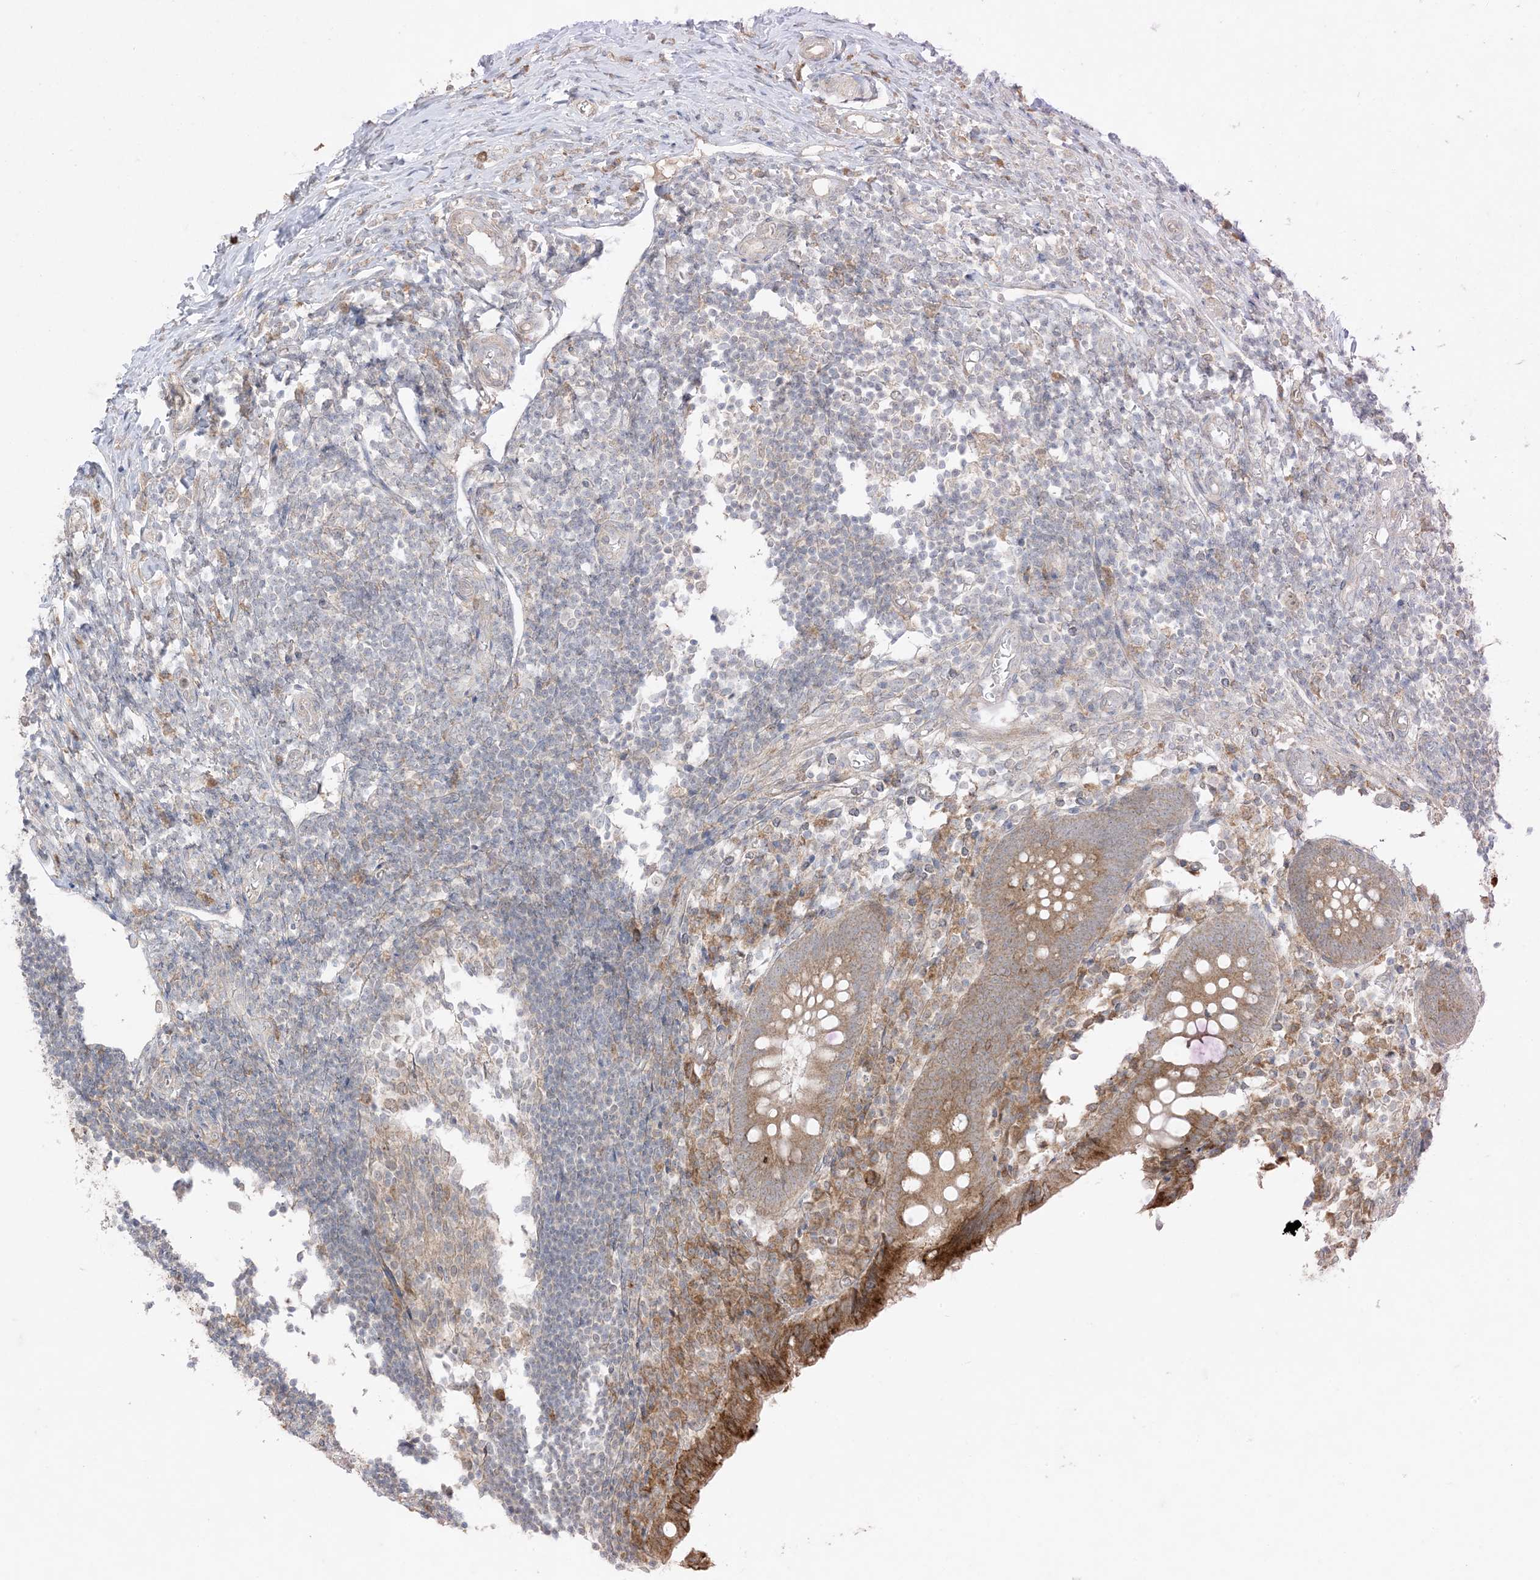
{"staining": {"intensity": "moderate", "quantity": "25%-75%", "location": "cytoplasmic/membranous"}, "tissue": "appendix", "cell_type": "Glandular cells", "image_type": "normal", "snomed": [{"axis": "morphology", "description": "Normal tissue, NOS"}, {"axis": "topography", "description": "Appendix"}], "caption": "Normal appendix demonstrates moderate cytoplasmic/membranous expression in about 25%-75% of glandular cells, visualized by immunohistochemistry.", "gene": "ODC1", "patient": {"sex": "female", "age": 17}}